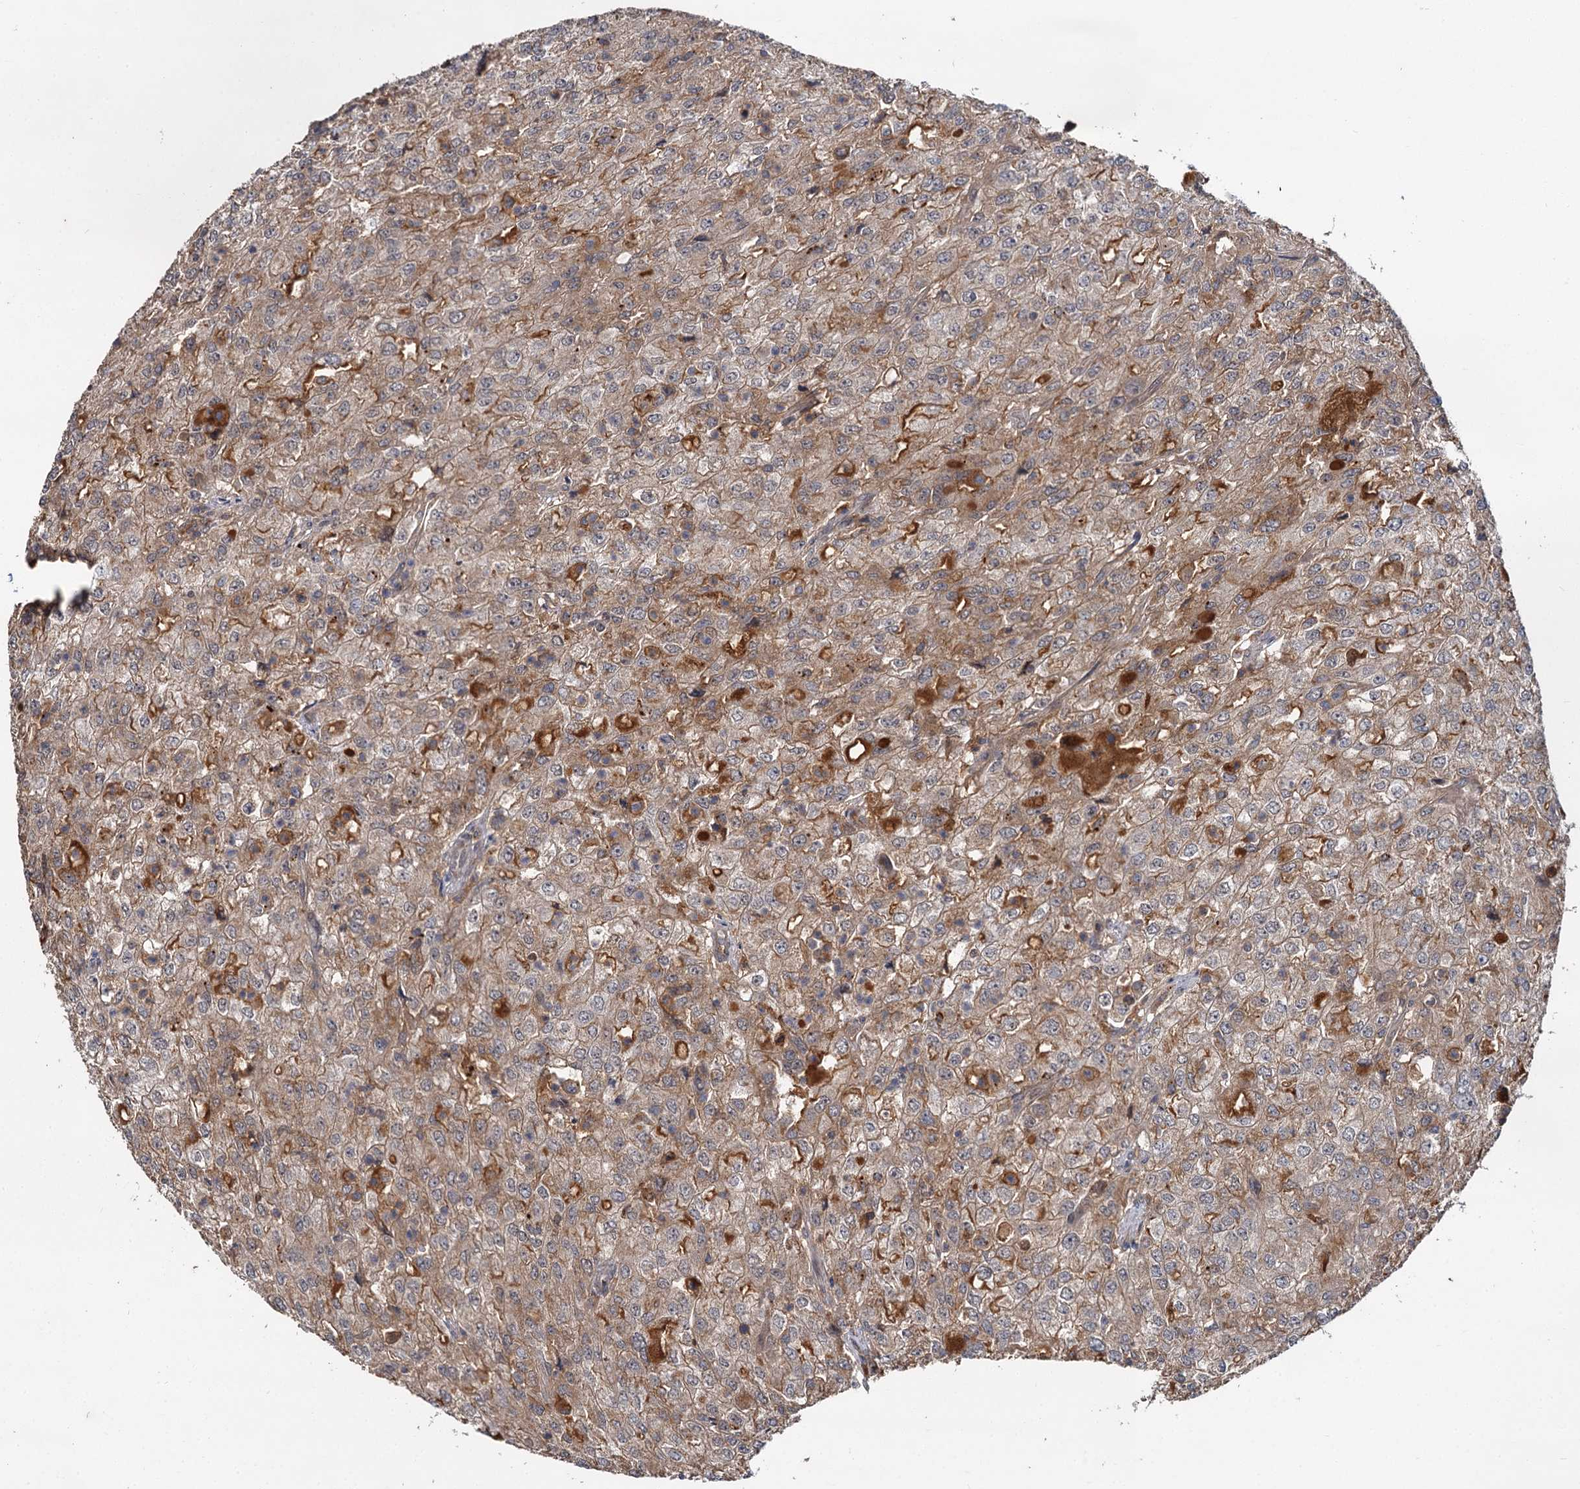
{"staining": {"intensity": "moderate", "quantity": "<25%", "location": "cytoplasmic/membranous"}, "tissue": "renal cancer", "cell_type": "Tumor cells", "image_type": "cancer", "snomed": [{"axis": "morphology", "description": "Adenocarcinoma, NOS"}, {"axis": "topography", "description": "Kidney"}], "caption": "Immunohistochemistry (IHC) (DAB (3,3'-diaminobenzidine)) staining of human renal adenocarcinoma shows moderate cytoplasmic/membranous protein positivity in approximately <25% of tumor cells. Nuclei are stained in blue.", "gene": "MBD6", "patient": {"sex": "female", "age": 54}}